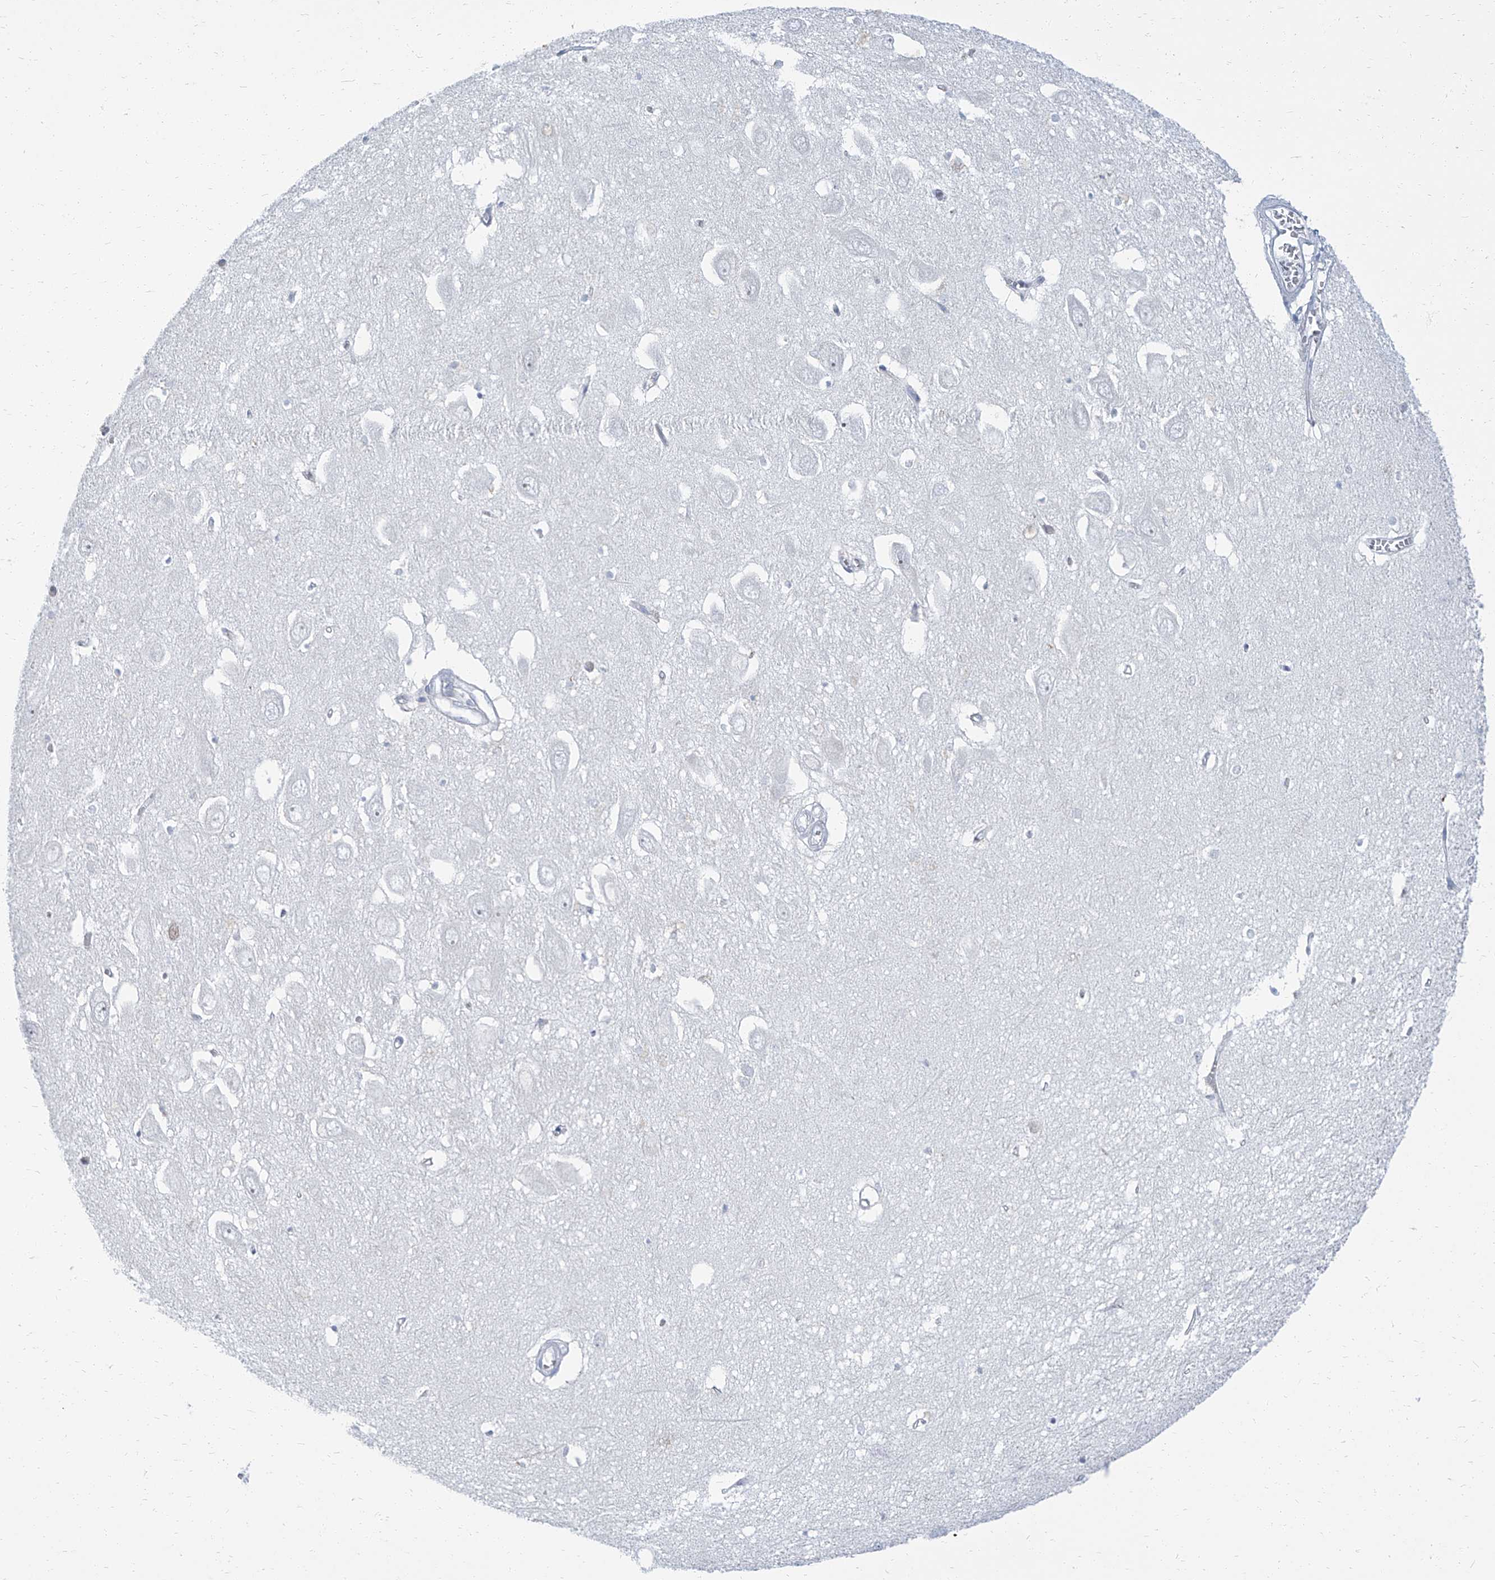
{"staining": {"intensity": "negative", "quantity": "none", "location": "none"}, "tissue": "hippocampus", "cell_type": "Glial cells", "image_type": "normal", "snomed": [{"axis": "morphology", "description": "Normal tissue, NOS"}, {"axis": "topography", "description": "Hippocampus"}], "caption": "An image of hippocampus stained for a protein displays no brown staining in glial cells. (DAB (3,3'-diaminobenzidine) immunohistochemistry visualized using brightfield microscopy, high magnification).", "gene": "TXLNB", "patient": {"sex": "female", "age": 64}}